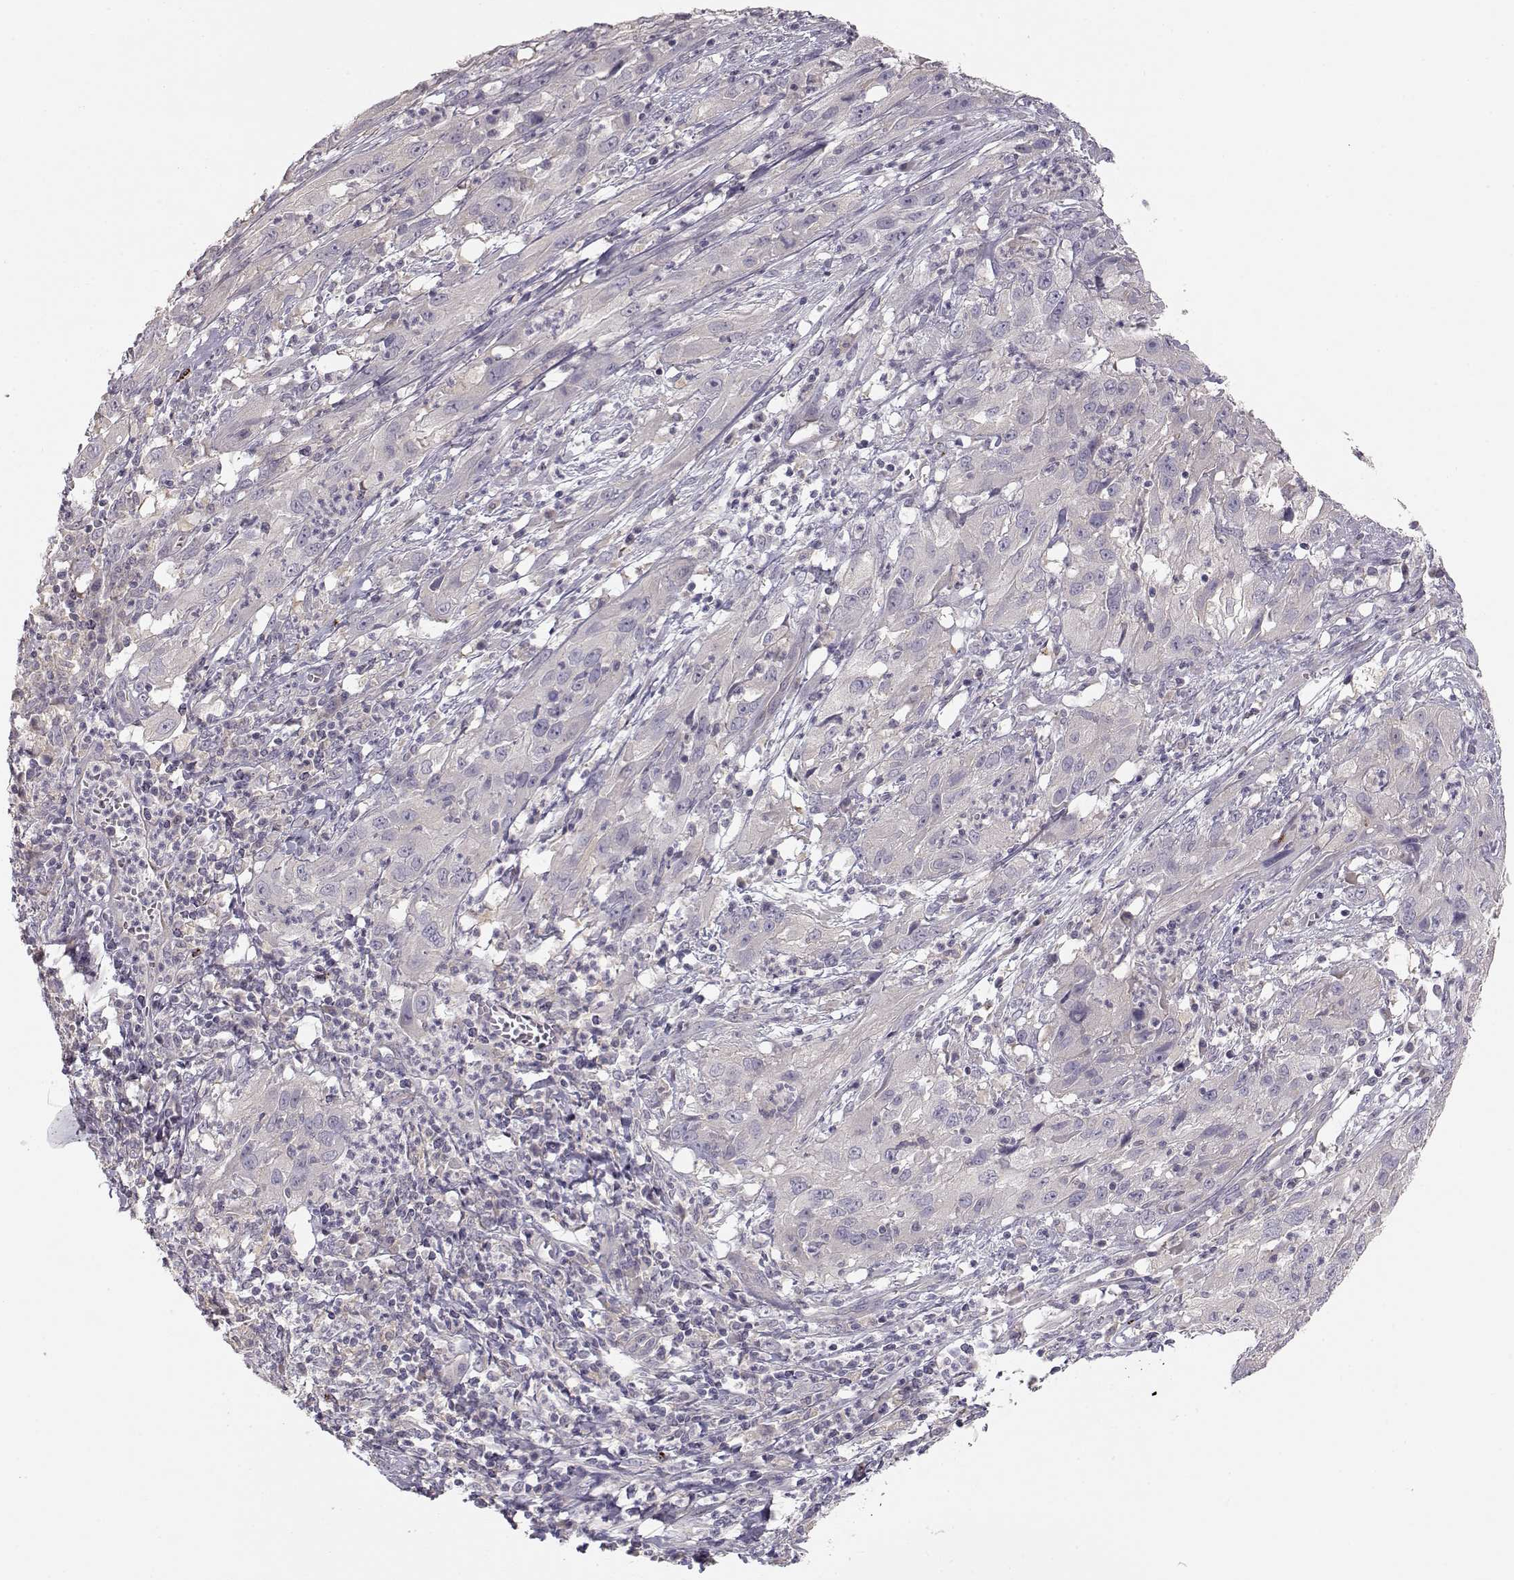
{"staining": {"intensity": "negative", "quantity": "none", "location": "none"}, "tissue": "cervical cancer", "cell_type": "Tumor cells", "image_type": "cancer", "snomed": [{"axis": "morphology", "description": "Squamous cell carcinoma, NOS"}, {"axis": "topography", "description": "Cervix"}], "caption": "Photomicrograph shows no protein staining in tumor cells of squamous cell carcinoma (cervical) tissue.", "gene": "ARHGAP8", "patient": {"sex": "female", "age": 32}}